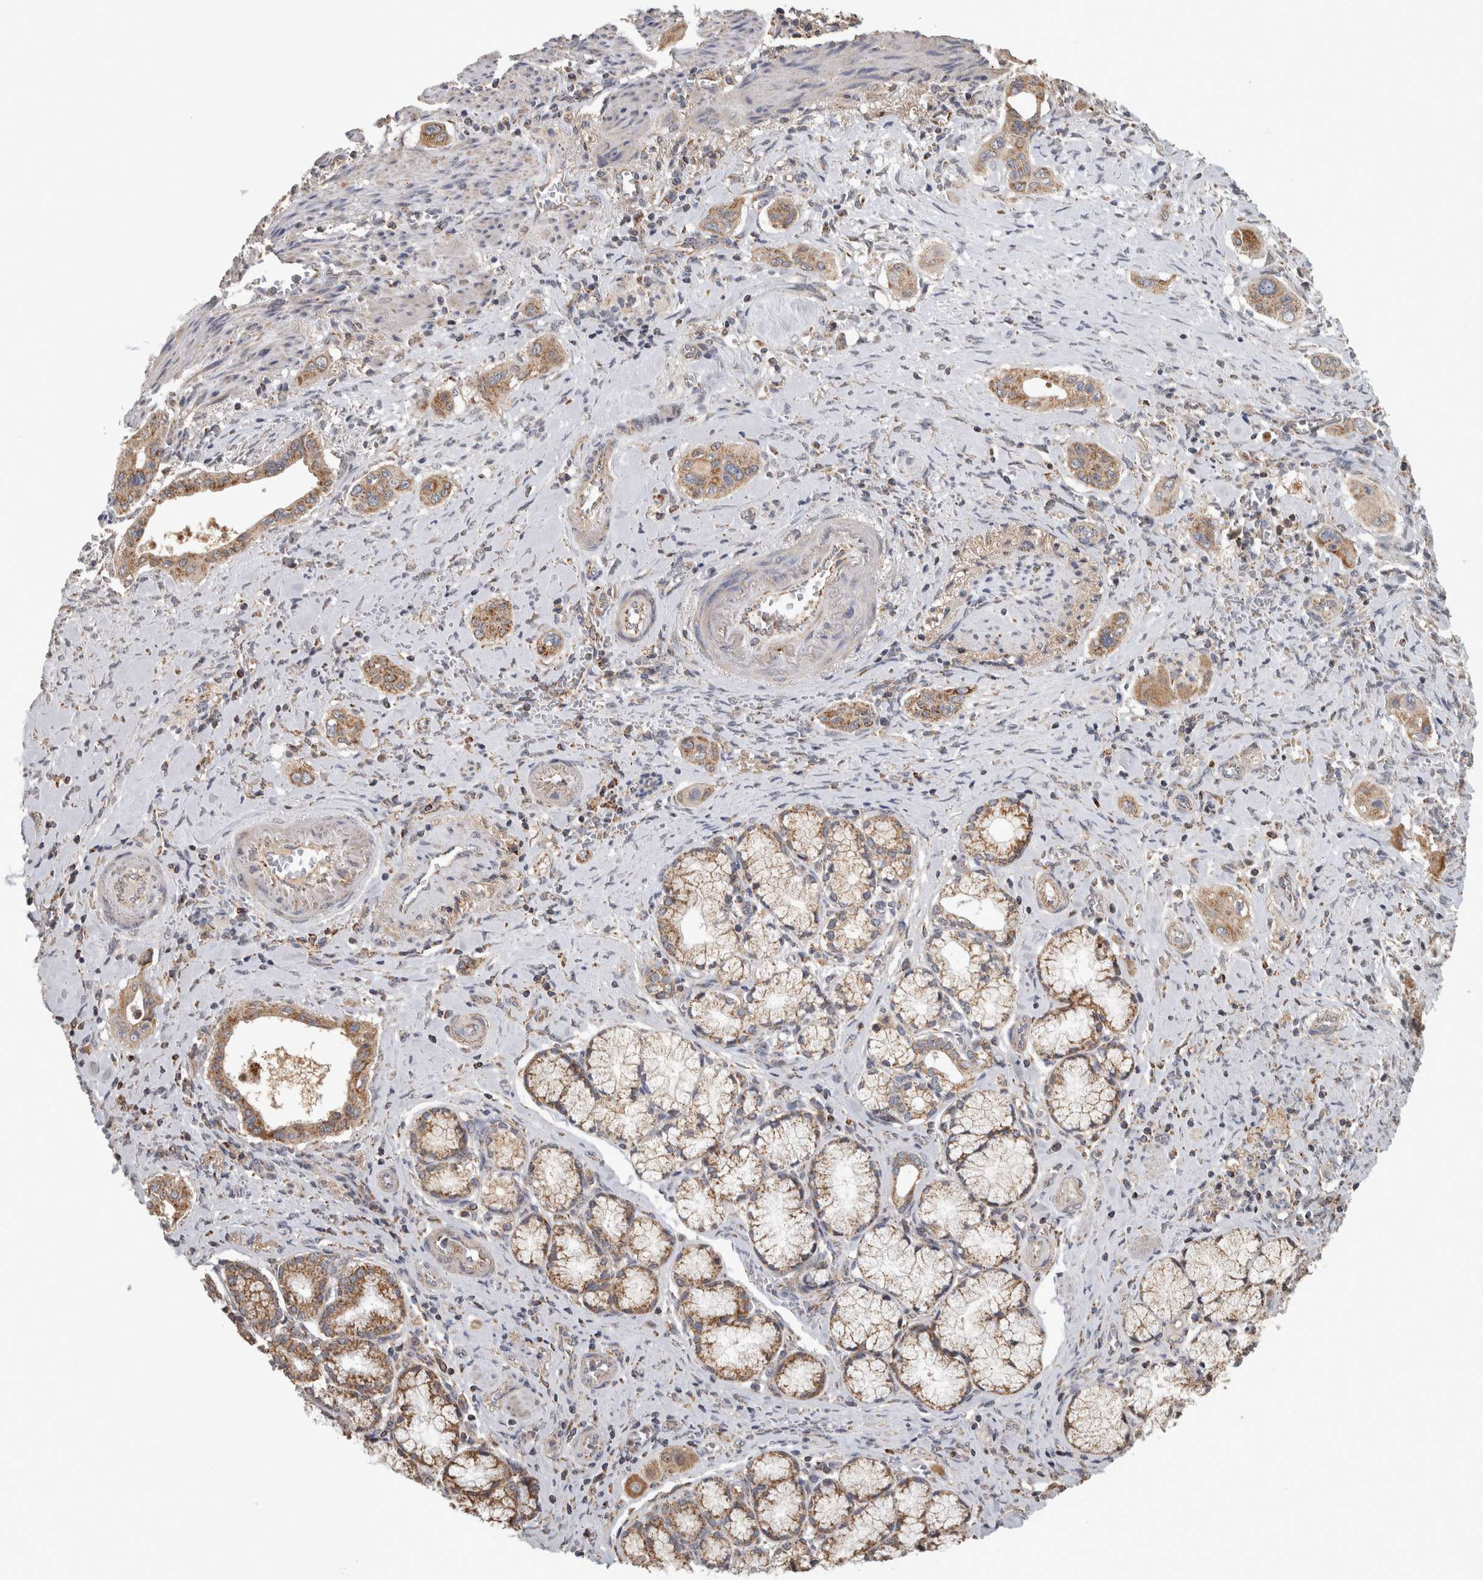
{"staining": {"intensity": "moderate", "quantity": ">75%", "location": "cytoplasmic/membranous"}, "tissue": "pancreatic cancer", "cell_type": "Tumor cells", "image_type": "cancer", "snomed": [{"axis": "morphology", "description": "Adenocarcinoma, NOS"}, {"axis": "topography", "description": "Pancreas"}], "caption": "High-magnification brightfield microscopy of adenocarcinoma (pancreatic) stained with DAB (brown) and counterstained with hematoxylin (blue). tumor cells exhibit moderate cytoplasmic/membranous expression is identified in approximately>75% of cells. The staining is performed using DAB (3,3'-diaminobenzidine) brown chromogen to label protein expression. The nuclei are counter-stained blue using hematoxylin.", "gene": "ST8SIA1", "patient": {"sex": "male", "age": 77}}